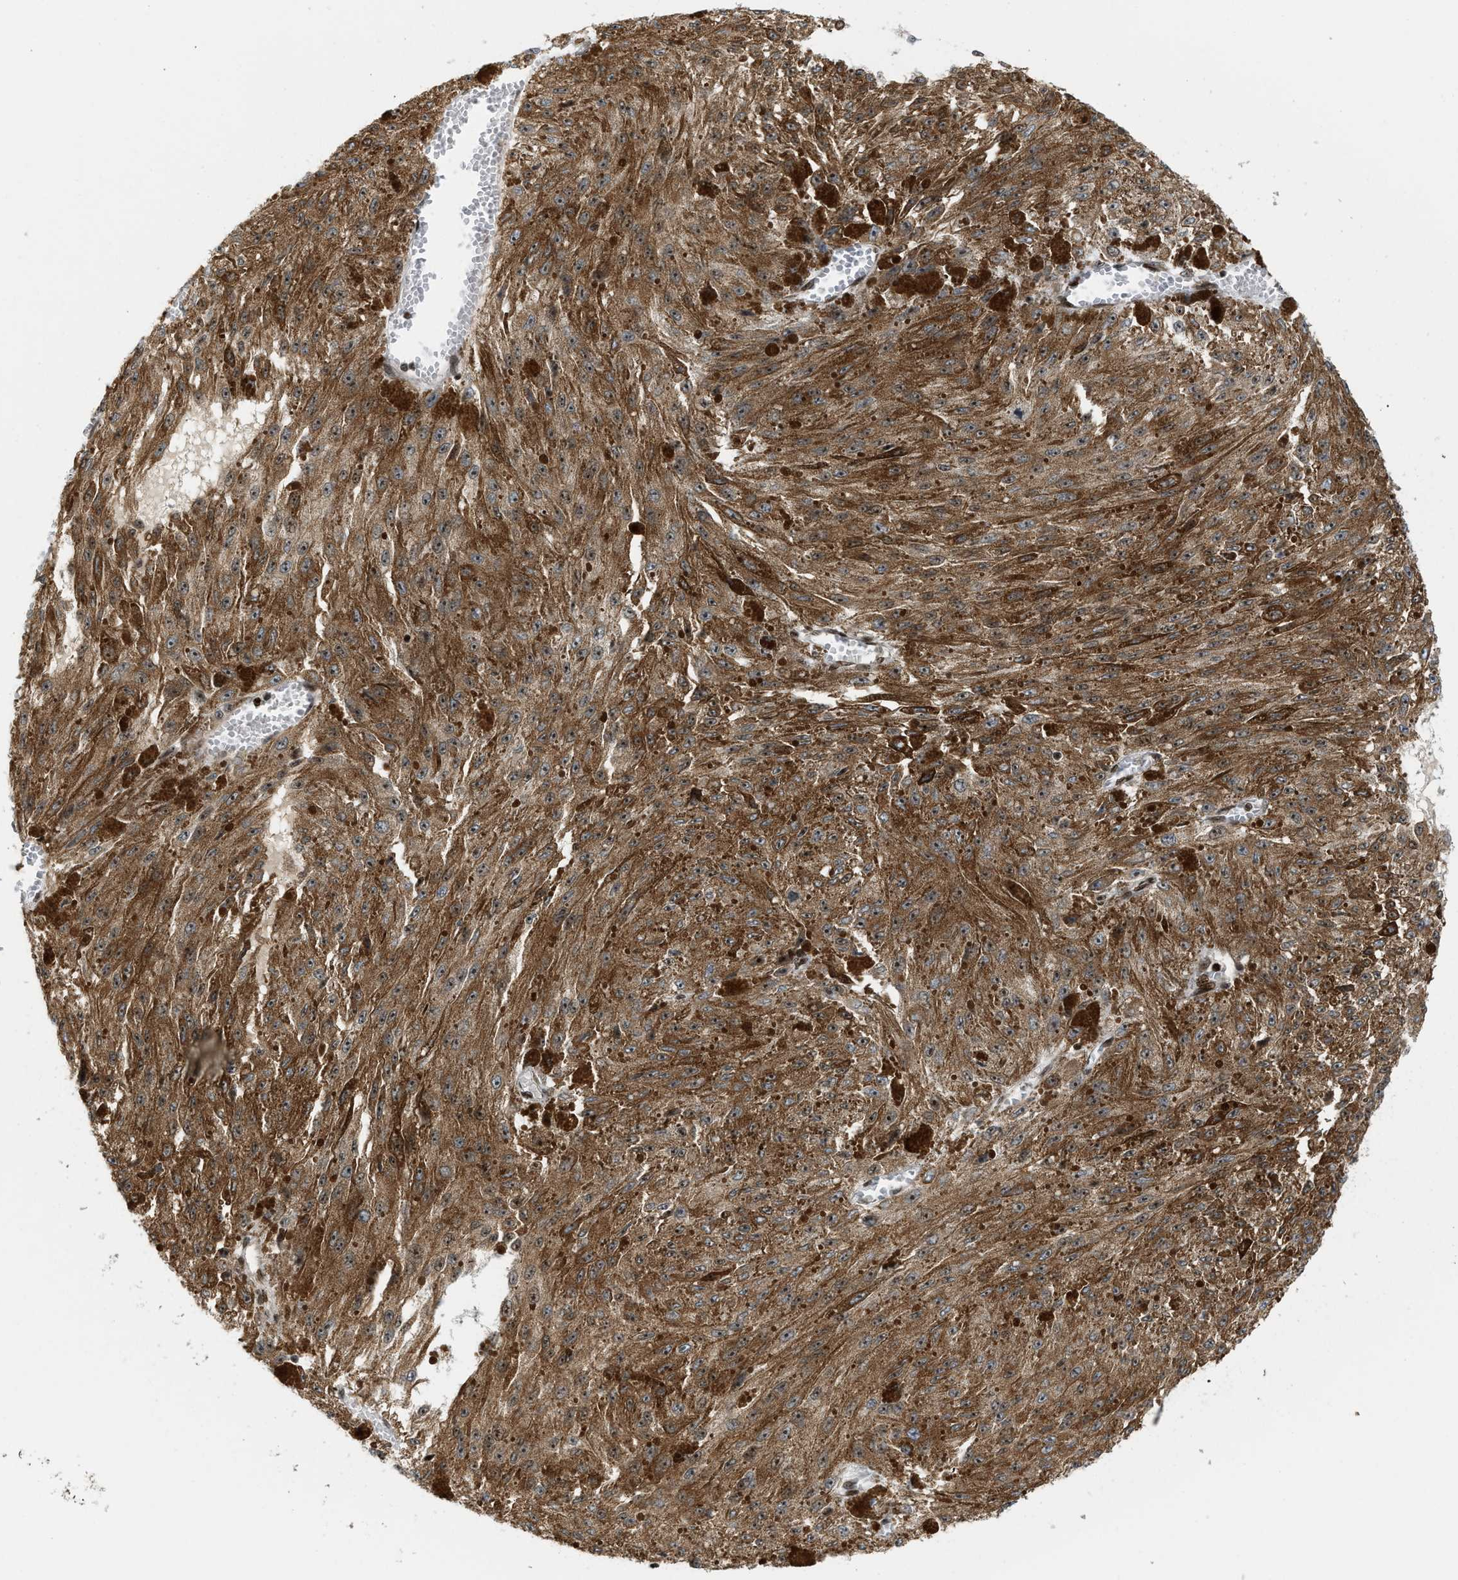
{"staining": {"intensity": "moderate", "quantity": ">75%", "location": "cytoplasmic/membranous"}, "tissue": "melanoma", "cell_type": "Tumor cells", "image_type": "cancer", "snomed": [{"axis": "morphology", "description": "Malignant melanoma, NOS"}, {"axis": "topography", "description": "Other"}], "caption": "Melanoma stained for a protein exhibits moderate cytoplasmic/membranous positivity in tumor cells.", "gene": "ZNF22", "patient": {"sex": "male", "age": 79}}